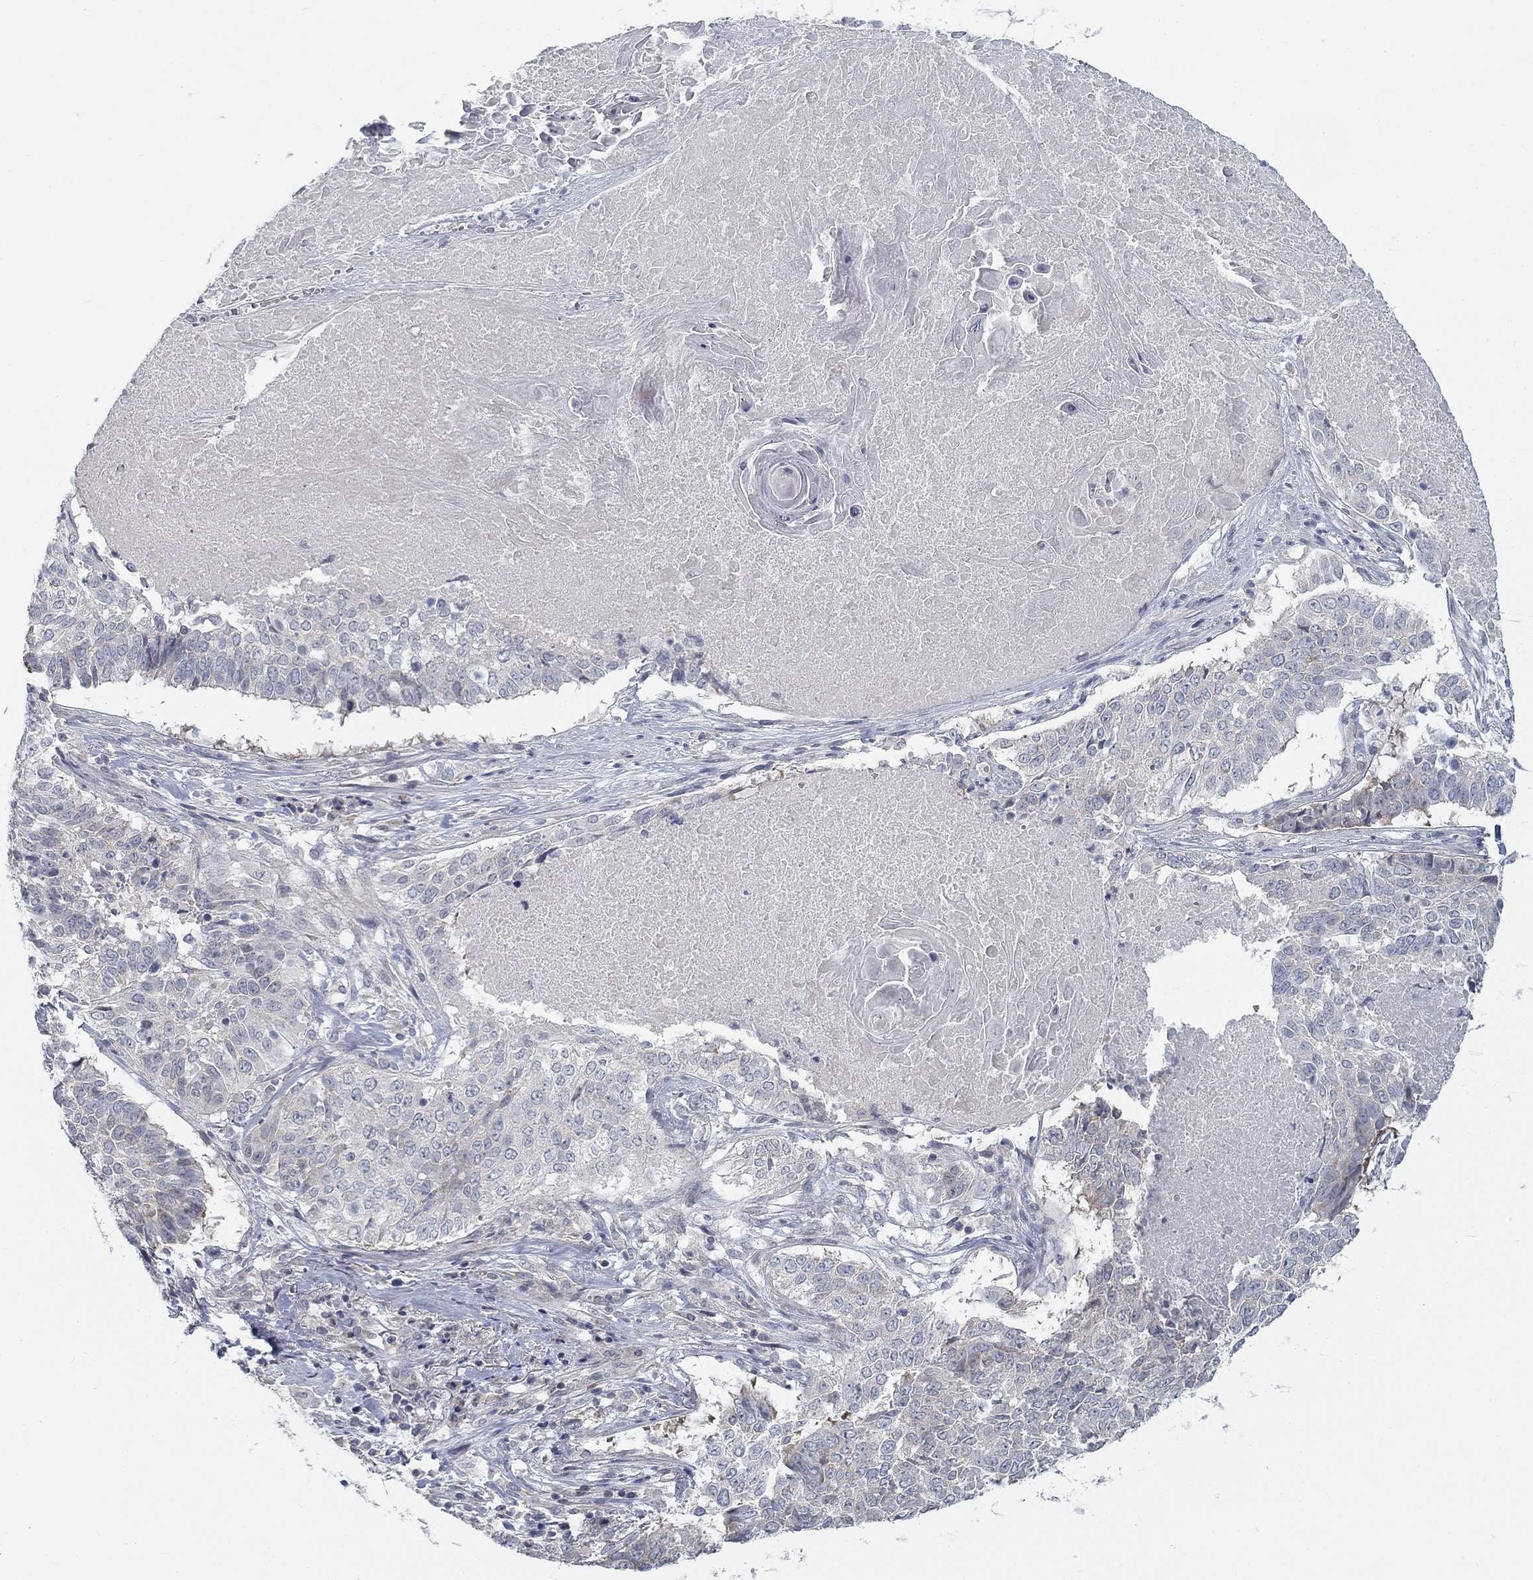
{"staining": {"intensity": "negative", "quantity": "none", "location": "none"}, "tissue": "lung cancer", "cell_type": "Tumor cells", "image_type": "cancer", "snomed": [{"axis": "morphology", "description": "Squamous cell carcinoma, NOS"}, {"axis": "topography", "description": "Lung"}], "caption": "Protein analysis of squamous cell carcinoma (lung) demonstrates no significant staining in tumor cells.", "gene": "ATP1A3", "patient": {"sex": "male", "age": 64}}